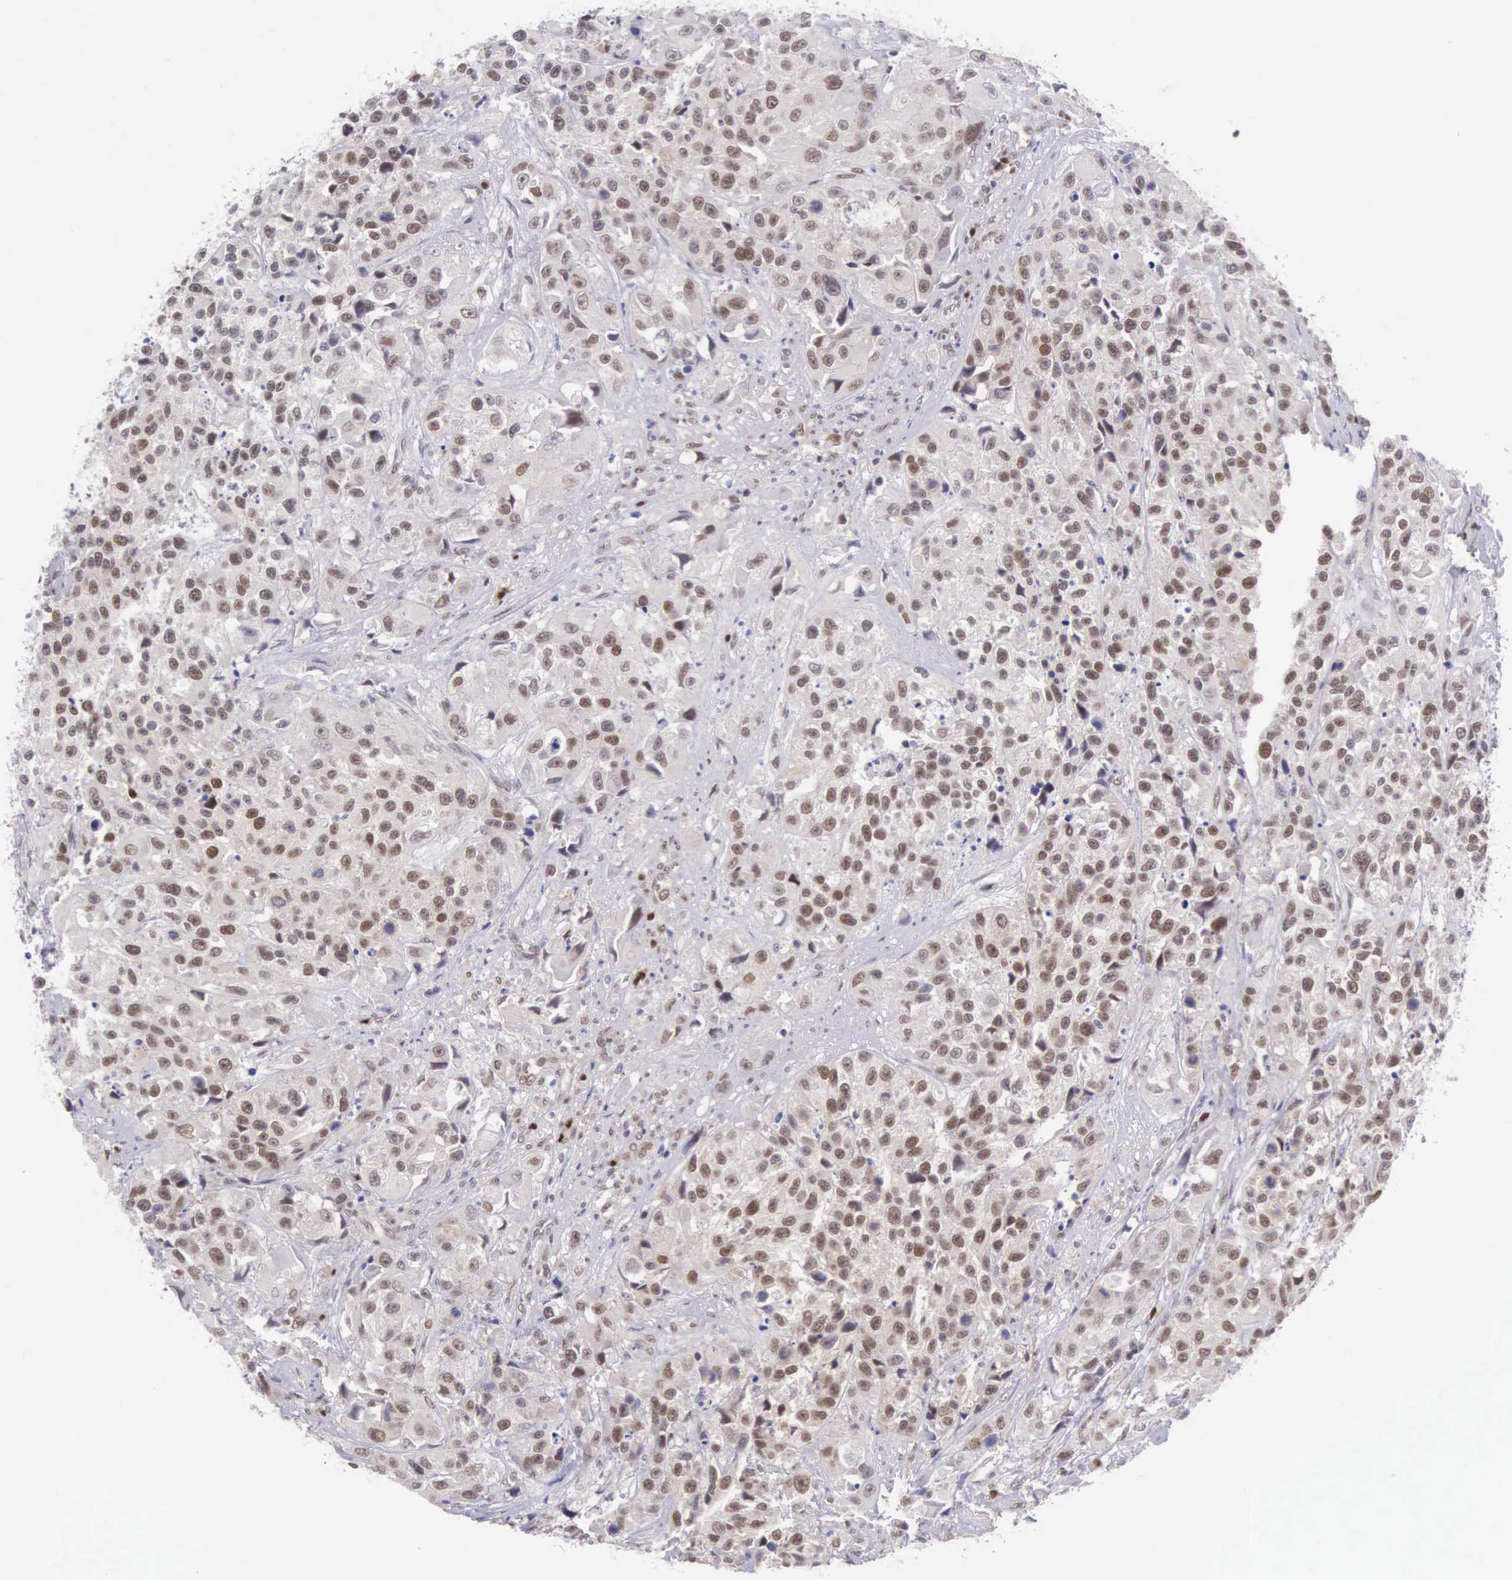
{"staining": {"intensity": "weak", "quantity": "25%-75%", "location": "nuclear"}, "tissue": "urothelial cancer", "cell_type": "Tumor cells", "image_type": "cancer", "snomed": [{"axis": "morphology", "description": "Urothelial carcinoma, High grade"}, {"axis": "topography", "description": "Urinary bladder"}], "caption": "Human urothelial cancer stained with a protein marker demonstrates weak staining in tumor cells.", "gene": "CCDC117", "patient": {"sex": "female", "age": 81}}